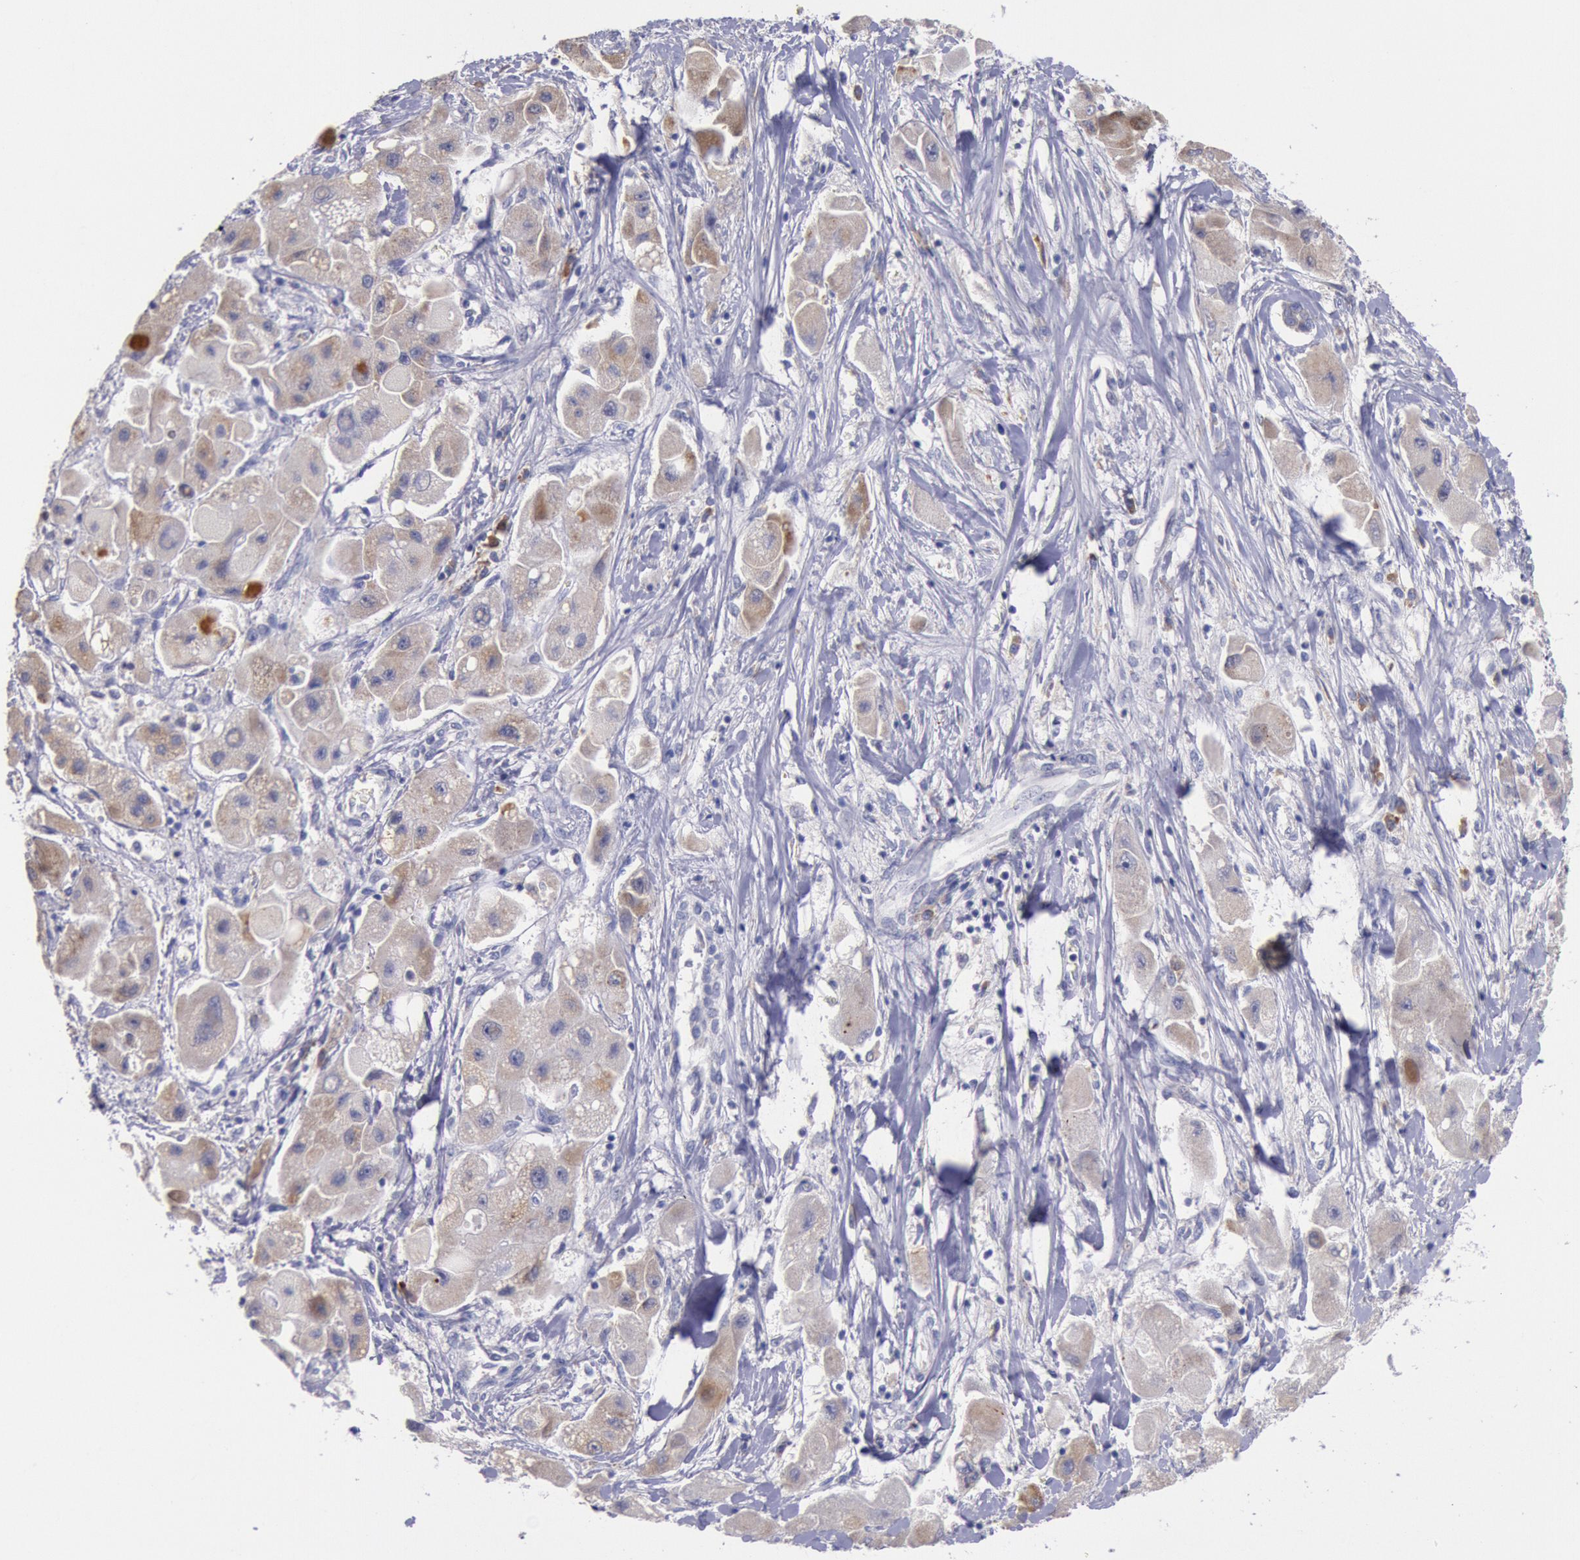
{"staining": {"intensity": "moderate", "quantity": "25%-75%", "location": "cytoplasmic/membranous"}, "tissue": "liver cancer", "cell_type": "Tumor cells", "image_type": "cancer", "snomed": [{"axis": "morphology", "description": "Carcinoma, Hepatocellular, NOS"}, {"axis": "topography", "description": "Liver"}], "caption": "Moderate cytoplasmic/membranous expression is identified in approximately 25%-75% of tumor cells in liver hepatocellular carcinoma.", "gene": "GAL3ST1", "patient": {"sex": "male", "age": 24}}